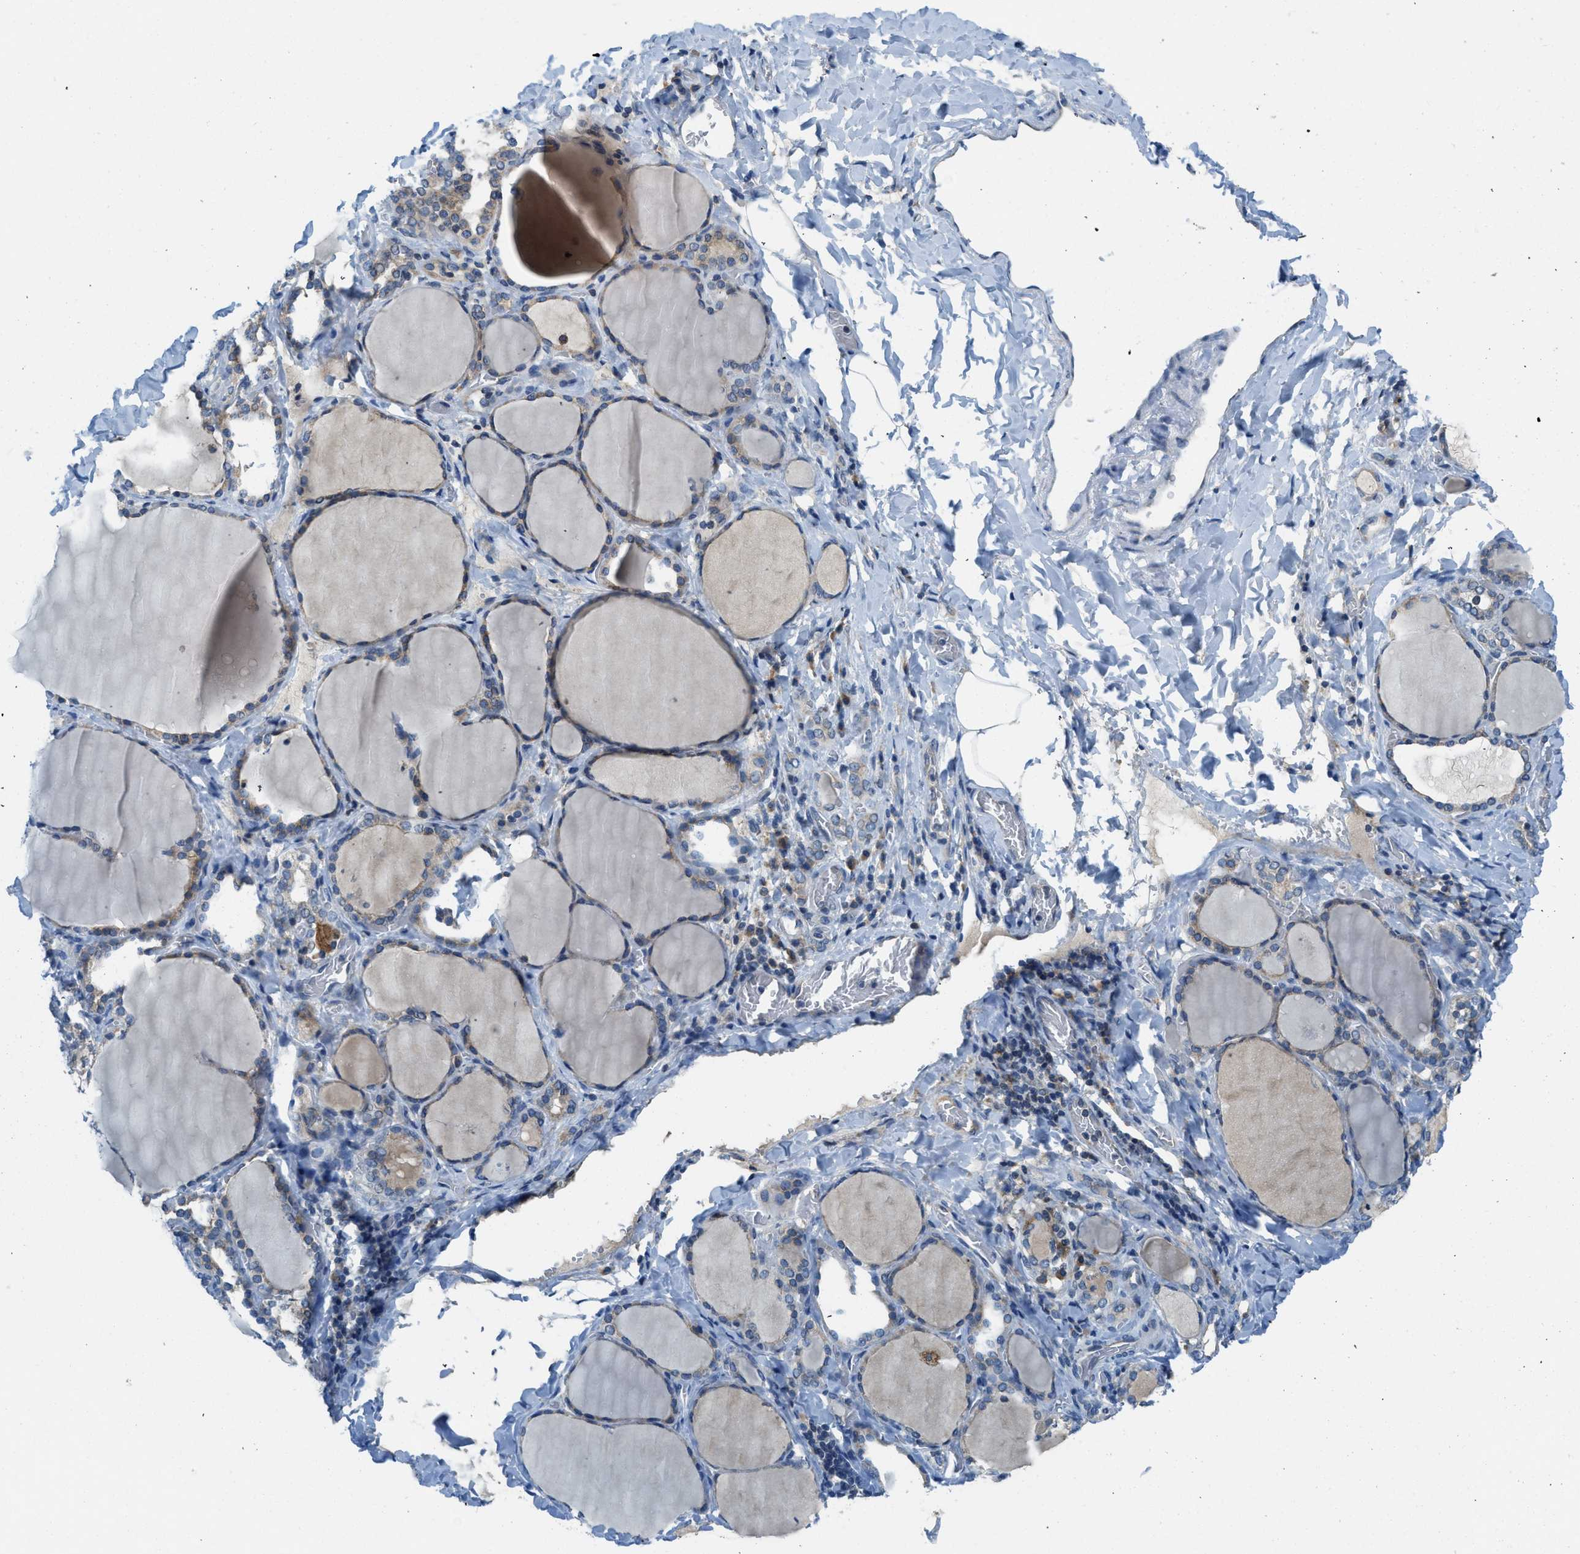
{"staining": {"intensity": "moderate", "quantity": ">75%", "location": "cytoplasmic/membranous"}, "tissue": "thyroid gland", "cell_type": "Glandular cells", "image_type": "normal", "snomed": [{"axis": "morphology", "description": "Normal tissue, NOS"}, {"axis": "morphology", "description": "Papillary adenocarcinoma, NOS"}, {"axis": "topography", "description": "Thyroid gland"}], "caption": "Moderate cytoplasmic/membranous staining for a protein is seen in approximately >75% of glandular cells of unremarkable thyroid gland using immunohistochemistry (IHC).", "gene": "BCAP31", "patient": {"sex": "female", "age": 30}}